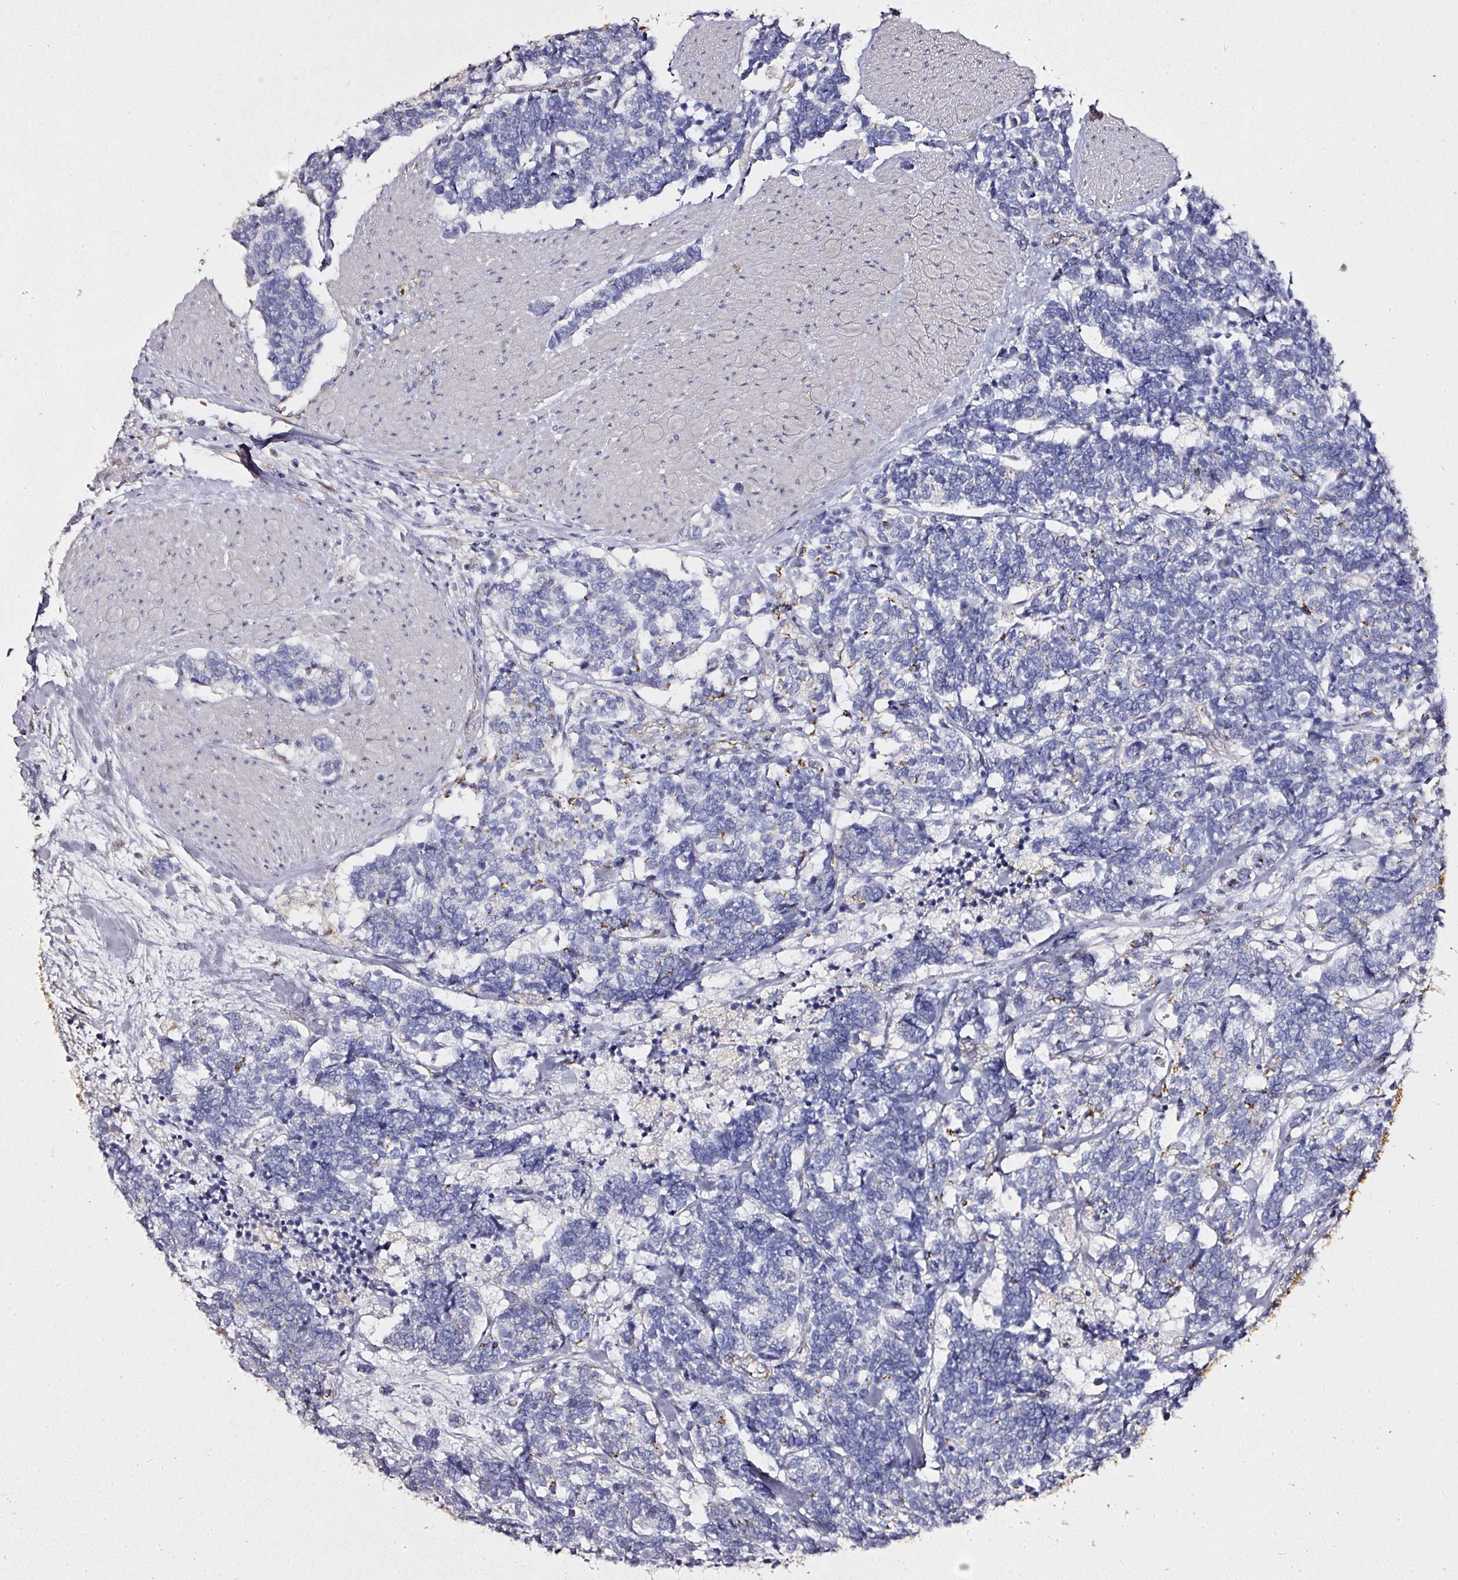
{"staining": {"intensity": "negative", "quantity": "none", "location": "none"}, "tissue": "carcinoid", "cell_type": "Tumor cells", "image_type": "cancer", "snomed": [{"axis": "morphology", "description": "Carcinoma, NOS"}, {"axis": "morphology", "description": "Carcinoid, malignant, NOS"}, {"axis": "topography", "description": "Urinary bladder"}], "caption": "Human carcinoid (malignant) stained for a protein using IHC exhibits no positivity in tumor cells.", "gene": "ATP8B2", "patient": {"sex": "male", "age": 57}}